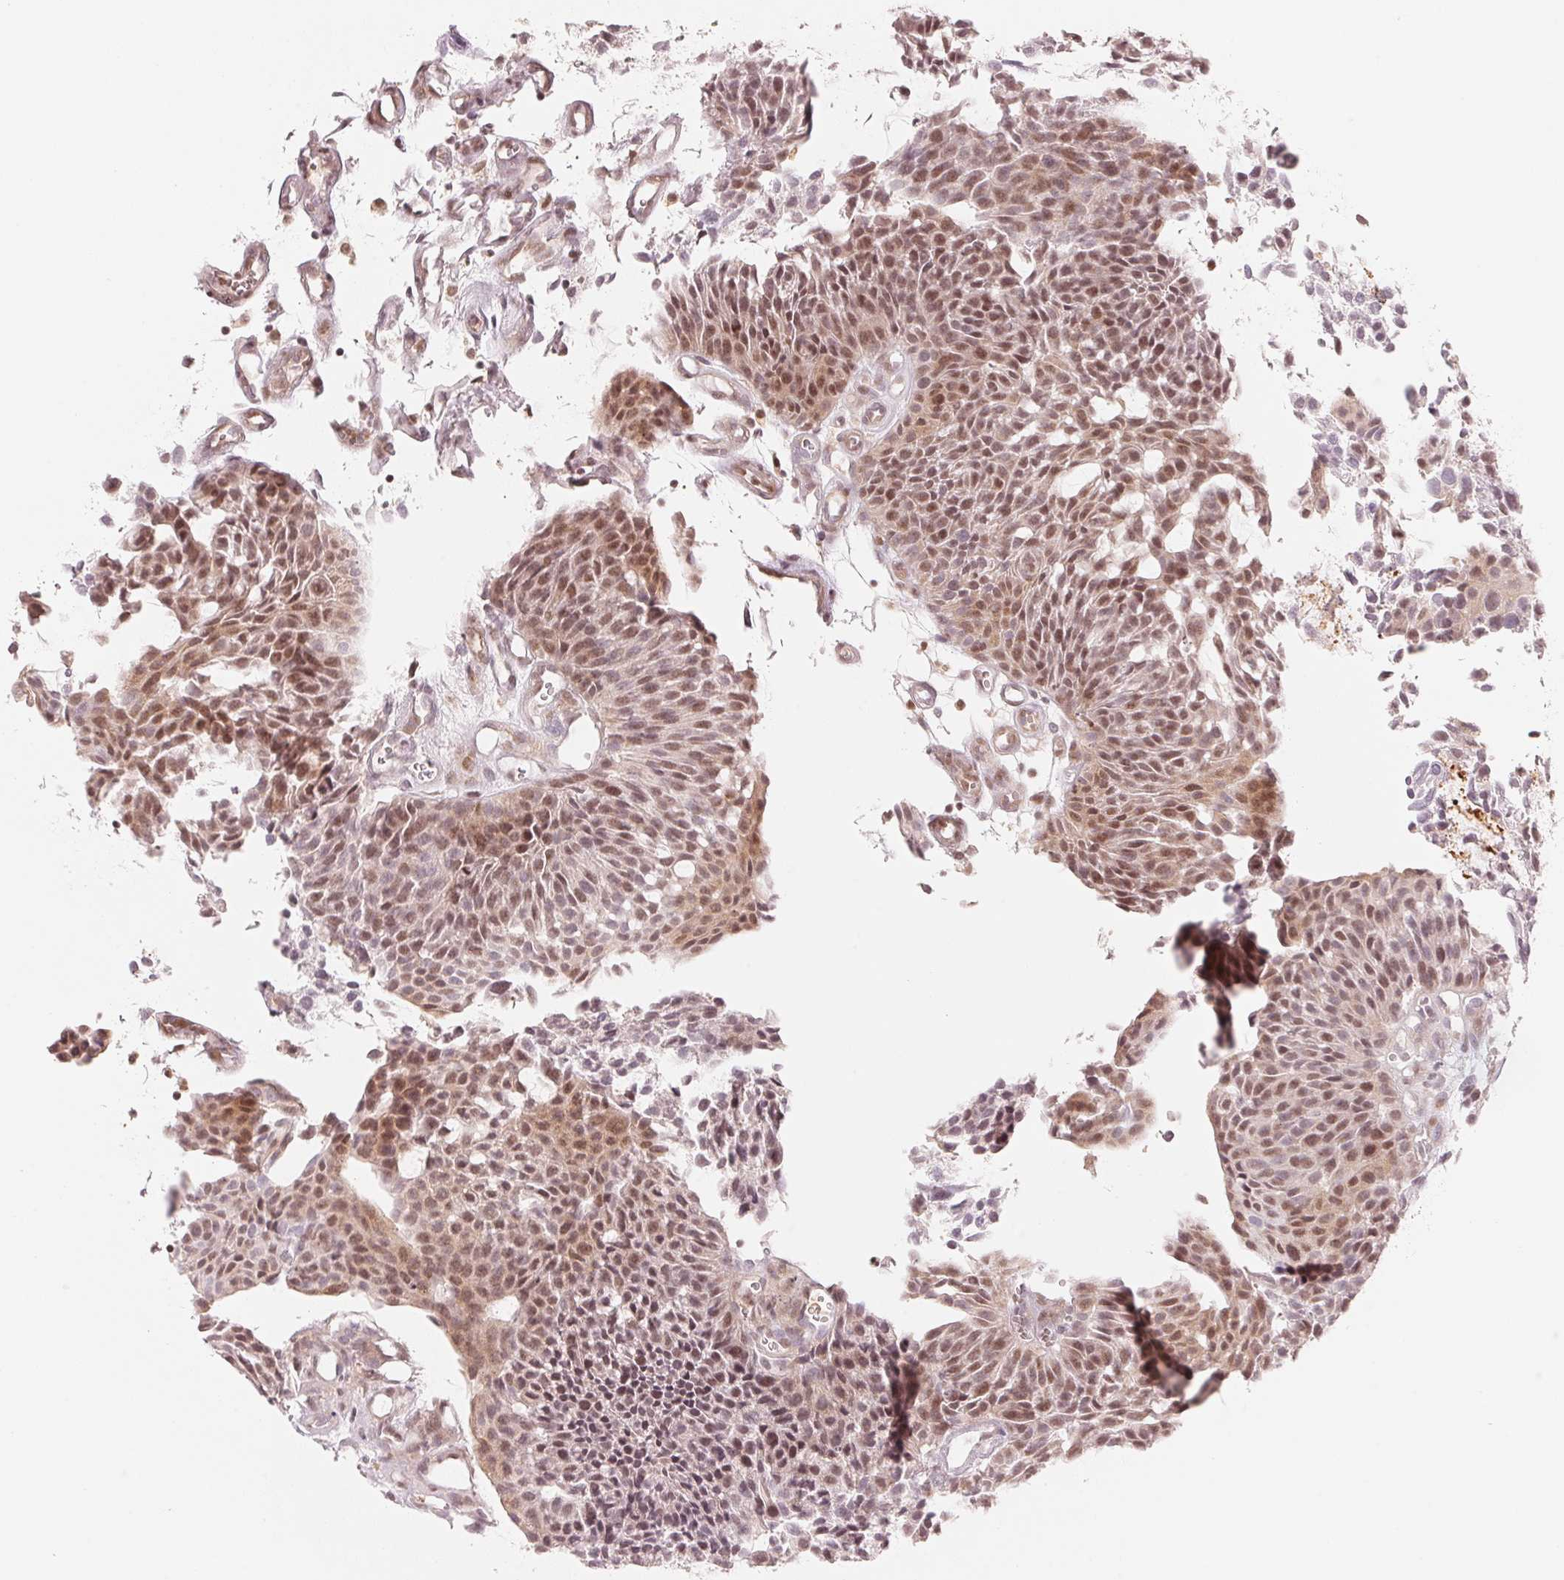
{"staining": {"intensity": "moderate", "quantity": "25%-75%", "location": "nuclear"}, "tissue": "urothelial cancer", "cell_type": "Tumor cells", "image_type": "cancer", "snomed": [{"axis": "morphology", "description": "Urothelial carcinoma, NOS"}, {"axis": "topography", "description": "Urinary bladder"}], "caption": "Immunohistochemical staining of human transitional cell carcinoma exhibits moderate nuclear protein expression in about 25%-75% of tumor cells.", "gene": "SLC17A4", "patient": {"sex": "male", "age": 84}}